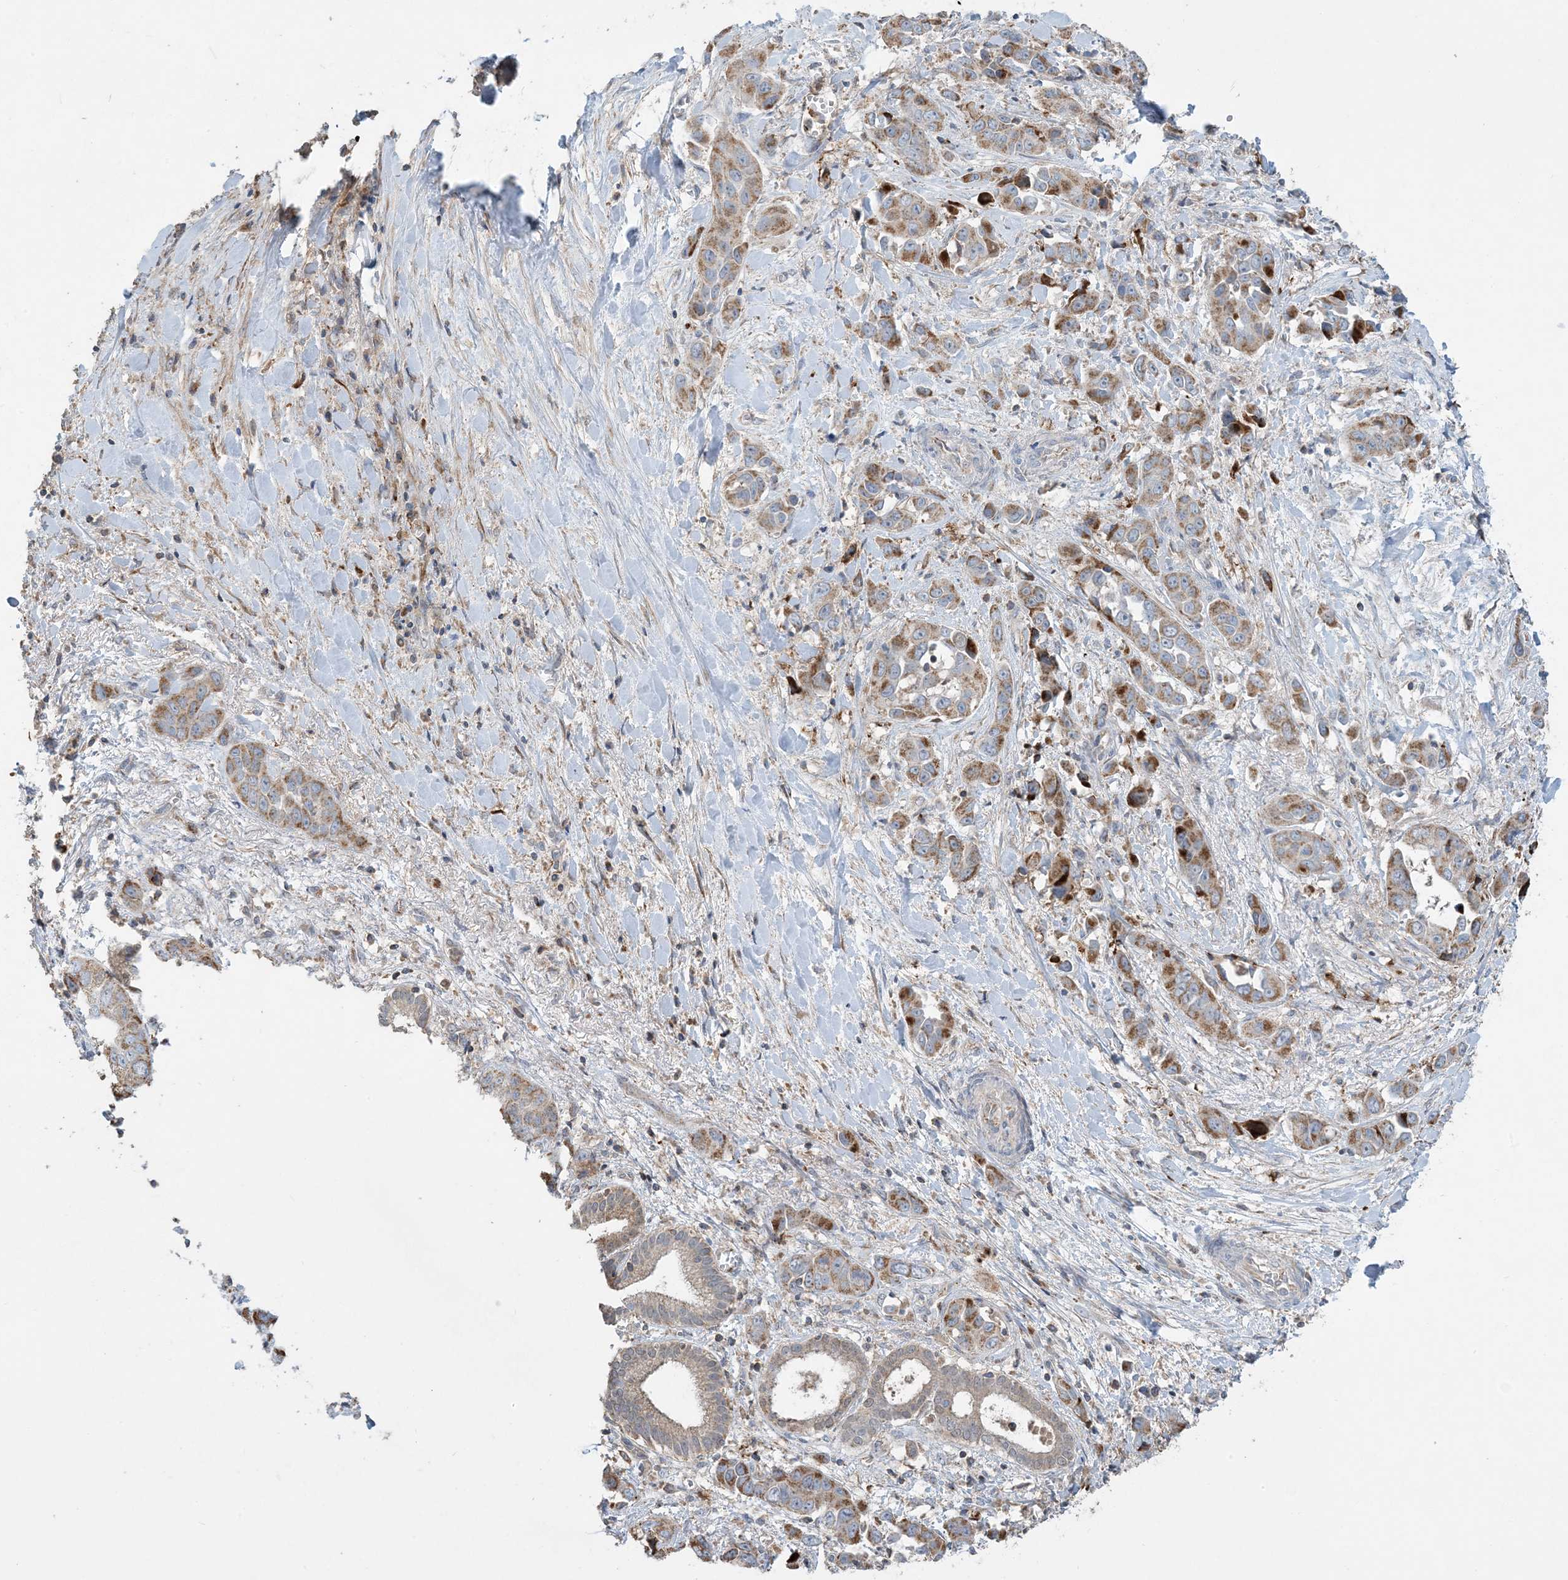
{"staining": {"intensity": "moderate", "quantity": ">75%", "location": "cytoplasmic/membranous"}, "tissue": "liver cancer", "cell_type": "Tumor cells", "image_type": "cancer", "snomed": [{"axis": "morphology", "description": "Cholangiocarcinoma"}, {"axis": "topography", "description": "Liver"}], "caption": "Liver cancer stained with a brown dye demonstrates moderate cytoplasmic/membranous positive staining in approximately >75% of tumor cells.", "gene": "ECHDC1", "patient": {"sex": "female", "age": 52}}